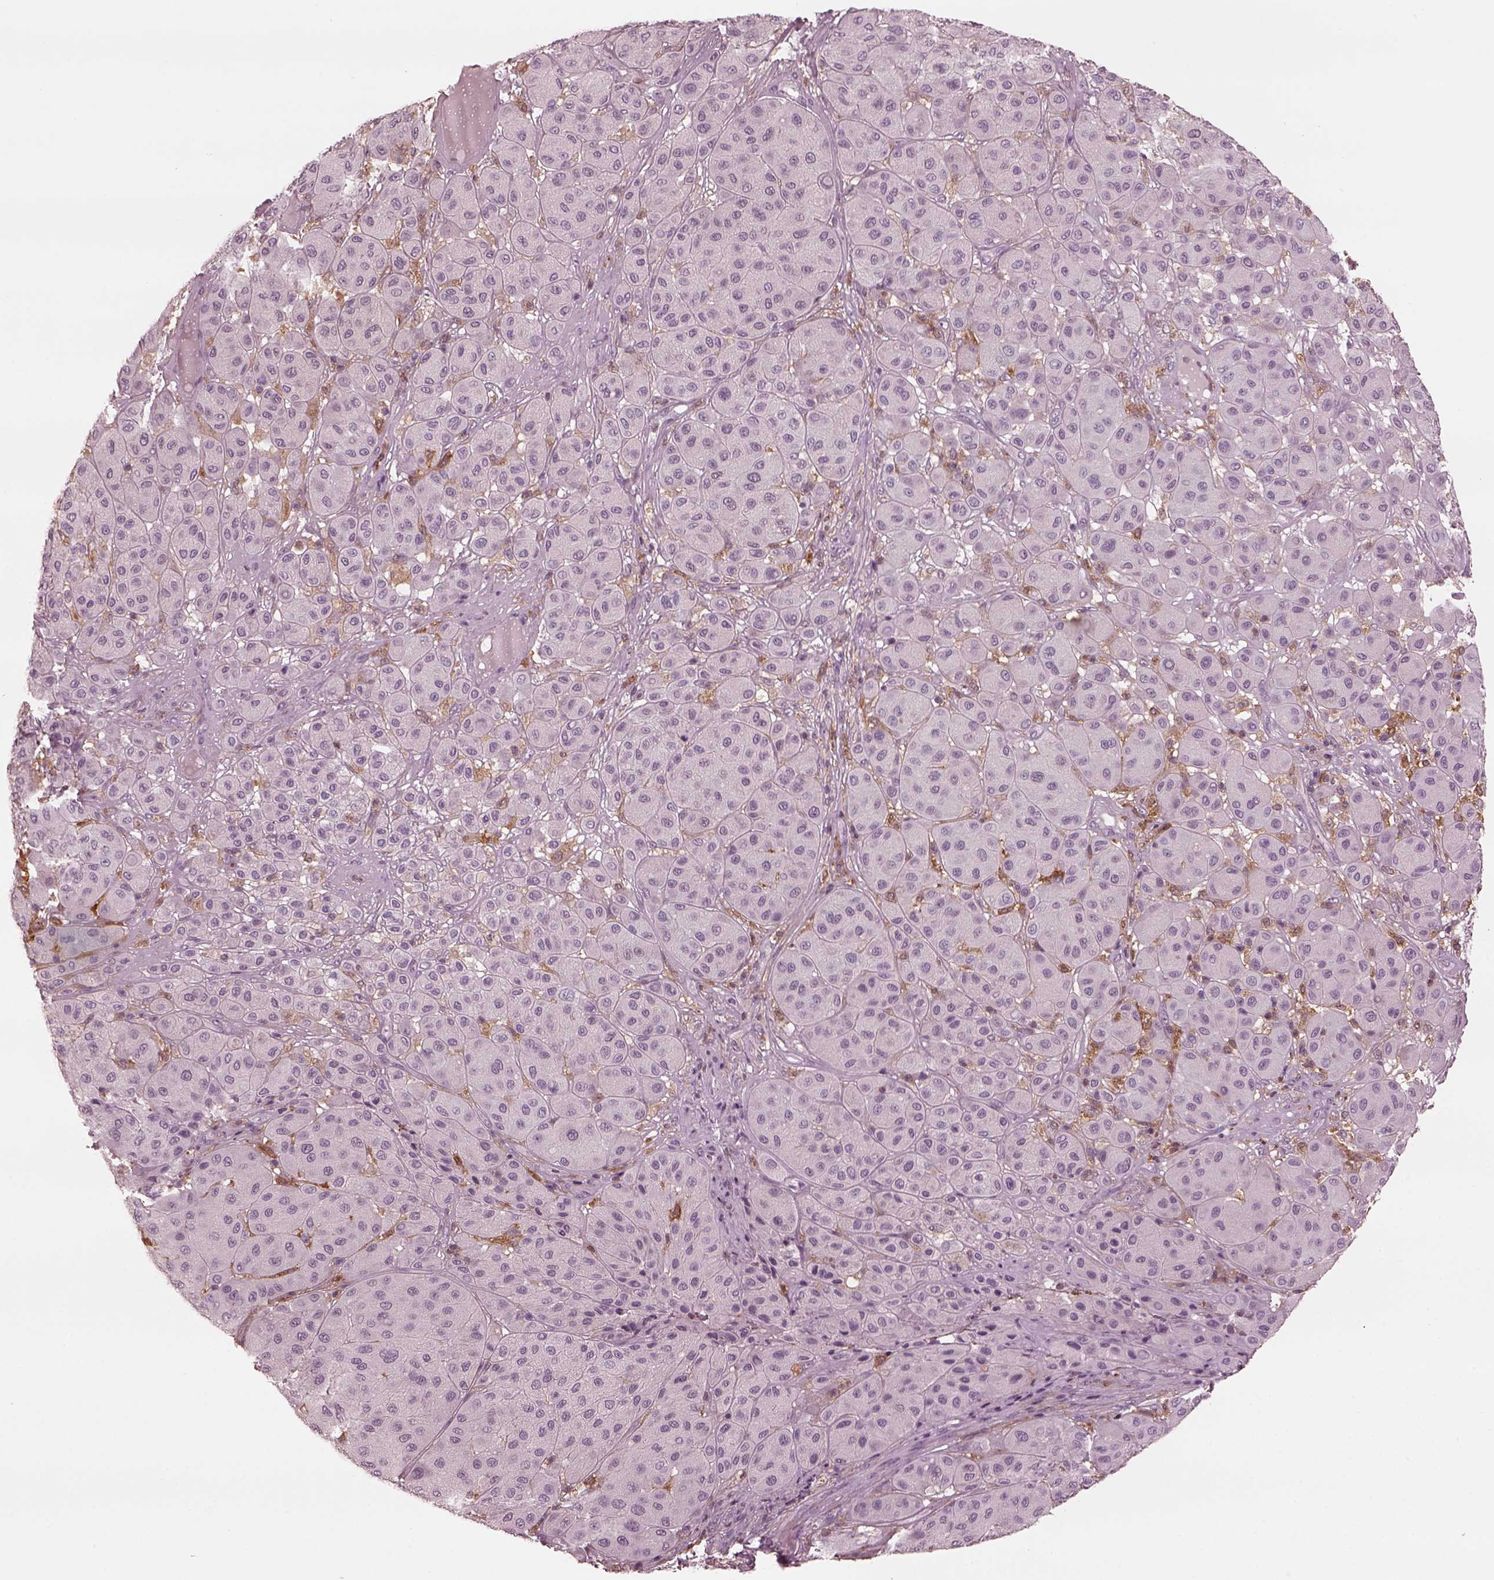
{"staining": {"intensity": "negative", "quantity": "none", "location": "none"}, "tissue": "melanoma", "cell_type": "Tumor cells", "image_type": "cancer", "snomed": [{"axis": "morphology", "description": "Malignant melanoma, Metastatic site"}, {"axis": "topography", "description": "Smooth muscle"}], "caption": "Immunohistochemical staining of malignant melanoma (metastatic site) exhibits no significant staining in tumor cells.", "gene": "PSTPIP2", "patient": {"sex": "male", "age": 41}}